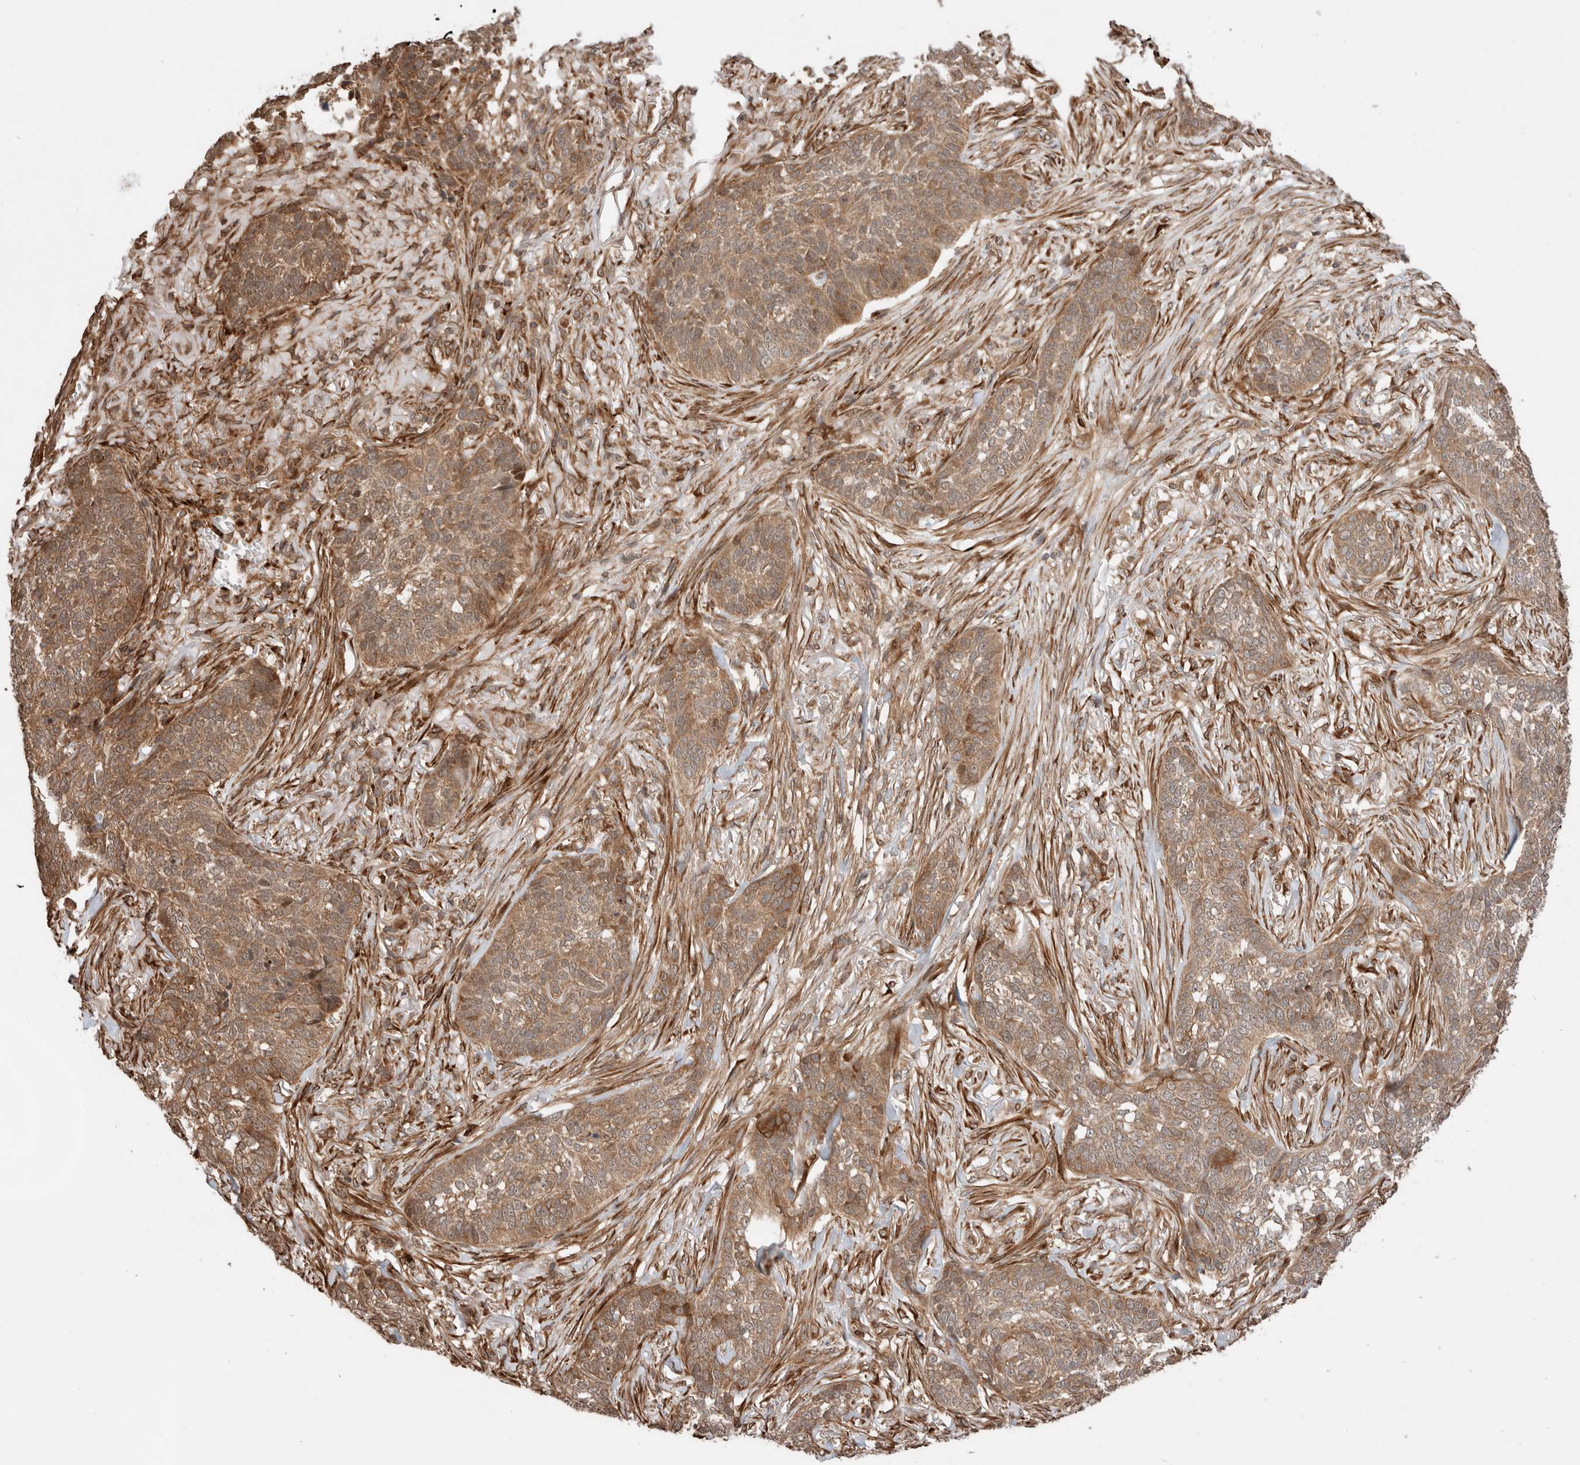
{"staining": {"intensity": "moderate", "quantity": ">75%", "location": "cytoplasmic/membranous"}, "tissue": "skin cancer", "cell_type": "Tumor cells", "image_type": "cancer", "snomed": [{"axis": "morphology", "description": "Basal cell carcinoma"}, {"axis": "topography", "description": "Skin"}], "caption": "High-magnification brightfield microscopy of skin cancer stained with DAB (brown) and counterstained with hematoxylin (blue). tumor cells exhibit moderate cytoplasmic/membranous positivity is appreciated in about>75% of cells.", "gene": "ZNF649", "patient": {"sex": "male", "age": 85}}